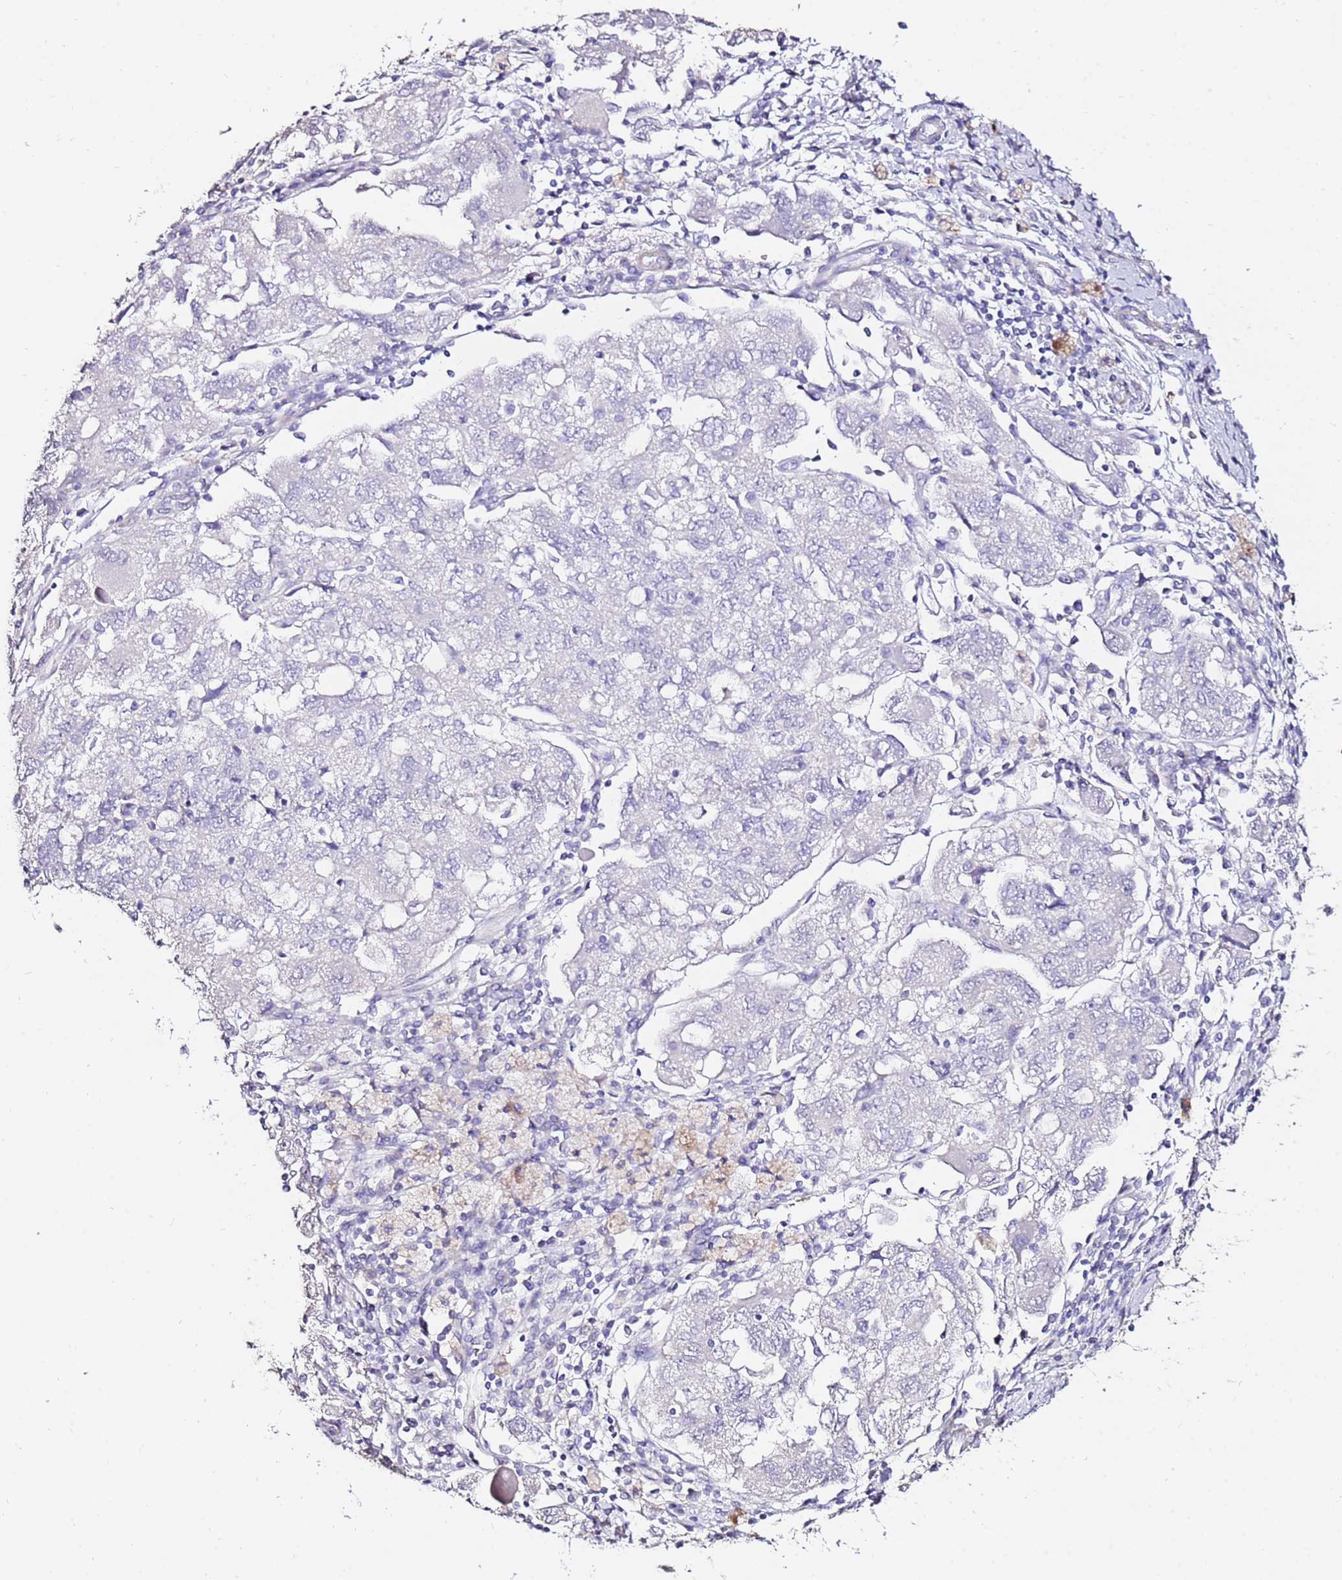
{"staining": {"intensity": "negative", "quantity": "none", "location": "none"}, "tissue": "ovarian cancer", "cell_type": "Tumor cells", "image_type": "cancer", "snomed": [{"axis": "morphology", "description": "Carcinoma, NOS"}, {"axis": "morphology", "description": "Cystadenocarcinoma, serous, NOS"}, {"axis": "topography", "description": "Ovary"}], "caption": "This is an immunohistochemistry (IHC) micrograph of ovarian cancer. There is no expression in tumor cells.", "gene": "ART5", "patient": {"sex": "female", "age": 69}}